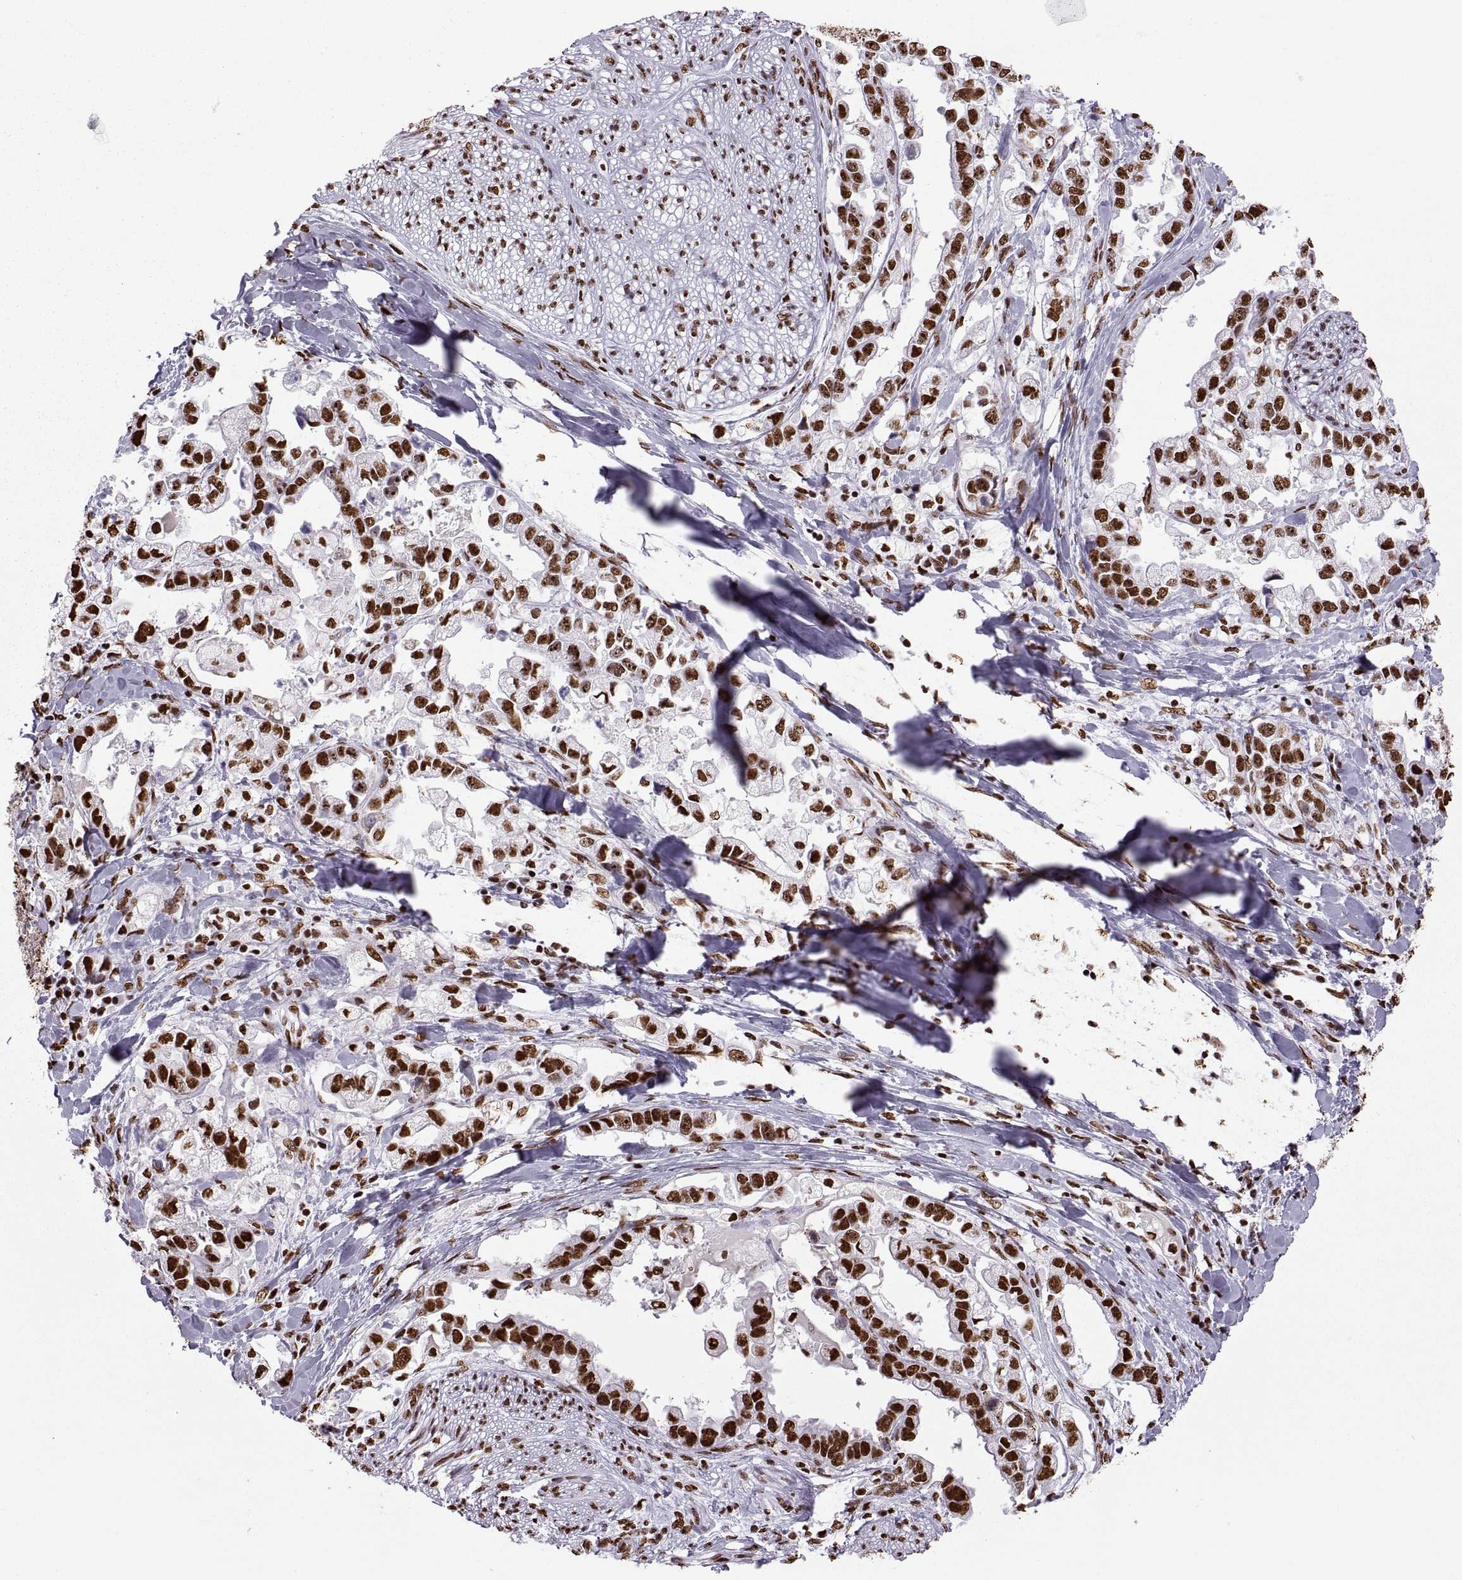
{"staining": {"intensity": "strong", "quantity": ">75%", "location": "nuclear"}, "tissue": "stomach cancer", "cell_type": "Tumor cells", "image_type": "cancer", "snomed": [{"axis": "morphology", "description": "Adenocarcinoma, NOS"}, {"axis": "topography", "description": "Stomach"}], "caption": "DAB immunohistochemical staining of adenocarcinoma (stomach) demonstrates strong nuclear protein staining in about >75% of tumor cells.", "gene": "SNAI1", "patient": {"sex": "male", "age": 59}}